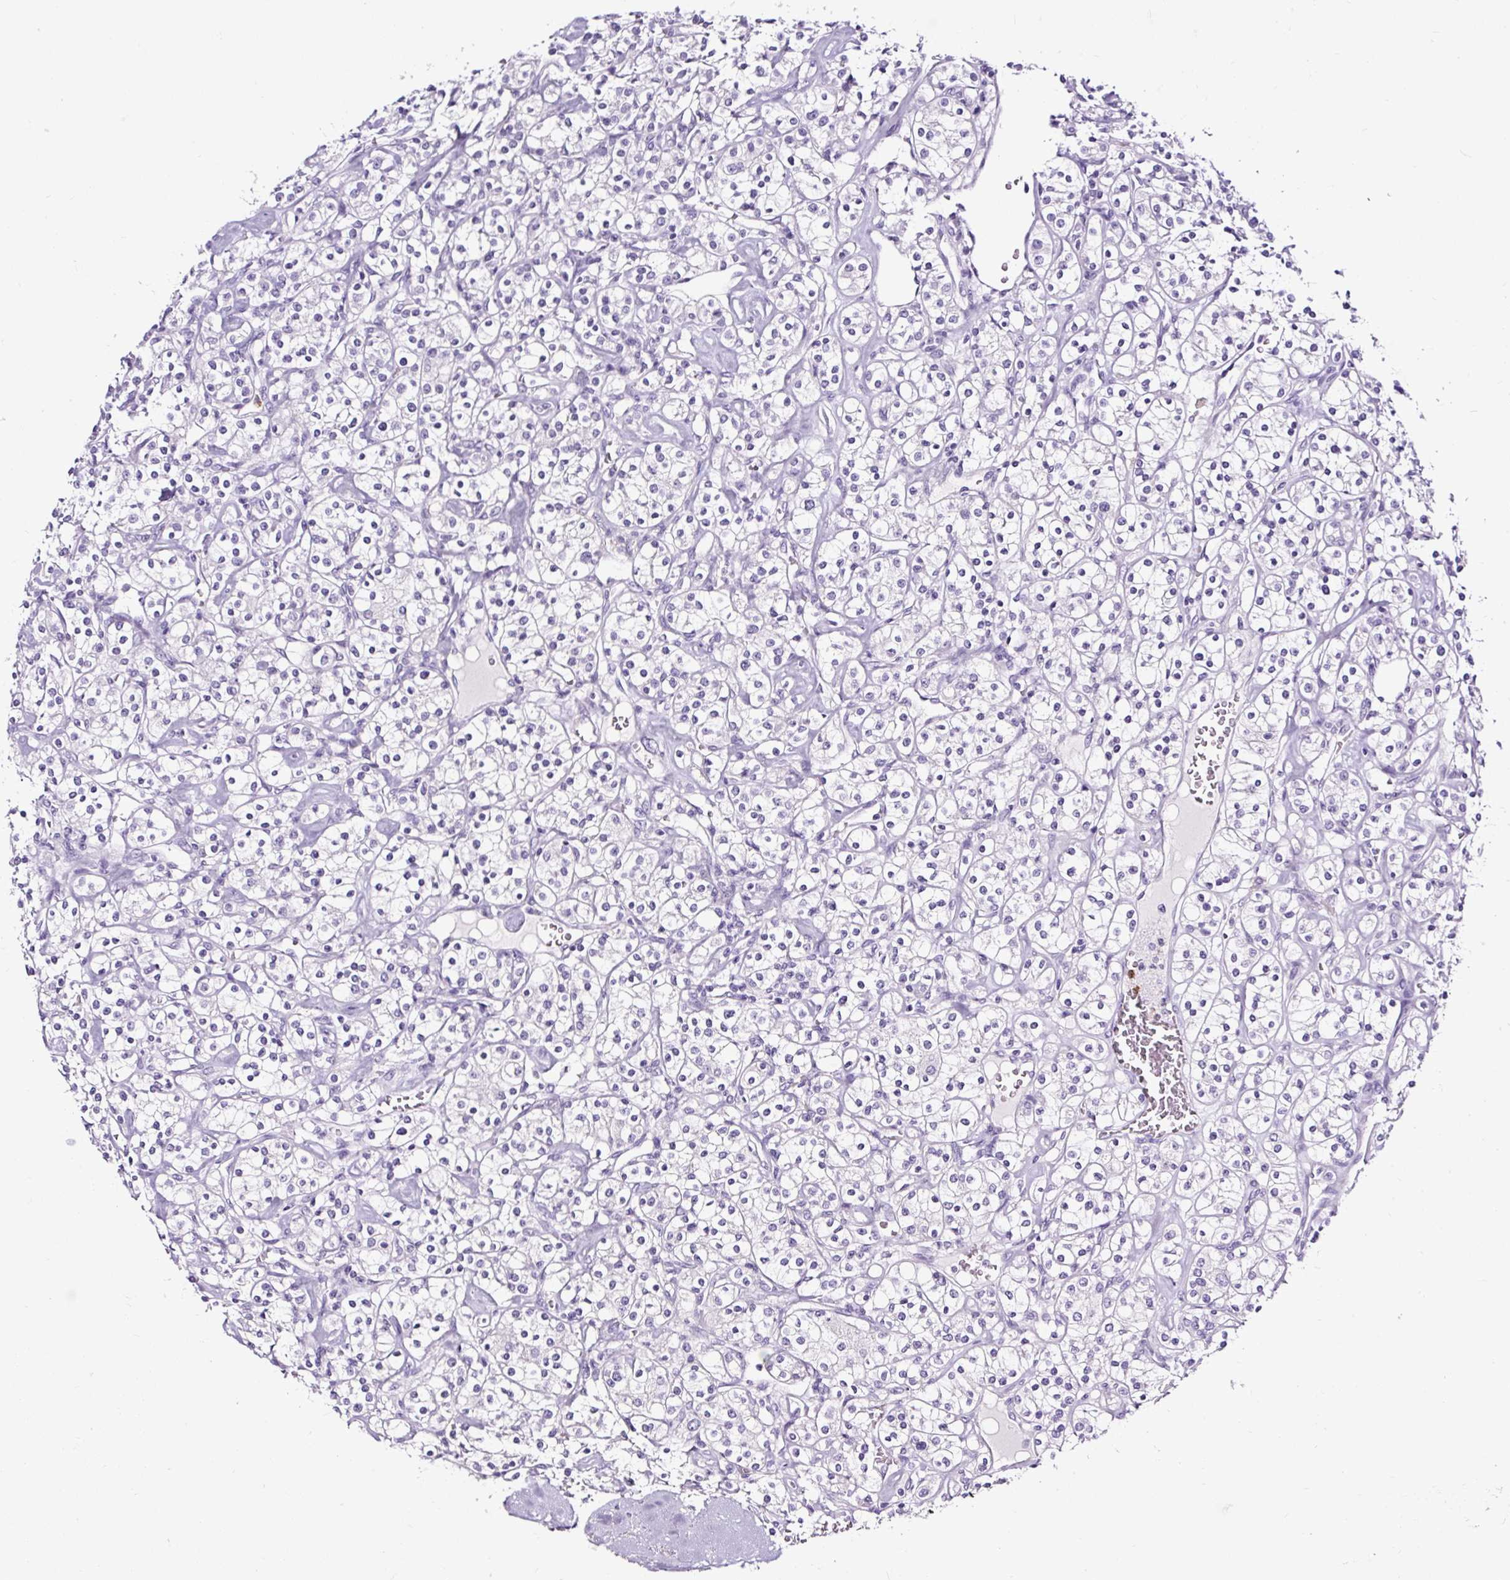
{"staining": {"intensity": "negative", "quantity": "none", "location": "none"}, "tissue": "renal cancer", "cell_type": "Tumor cells", "image_type": "cancer", "snomed": [{"axis": "morphology", "description": "Adenocarcinoma, NOS"}, {"axis": "topography", "description": "Kidney"}], "caption": "There is no significant positivity in tumor cells of renal cancer.", "gene": "SLC7A8", "patient": {"sex": "male", "age": 77}}